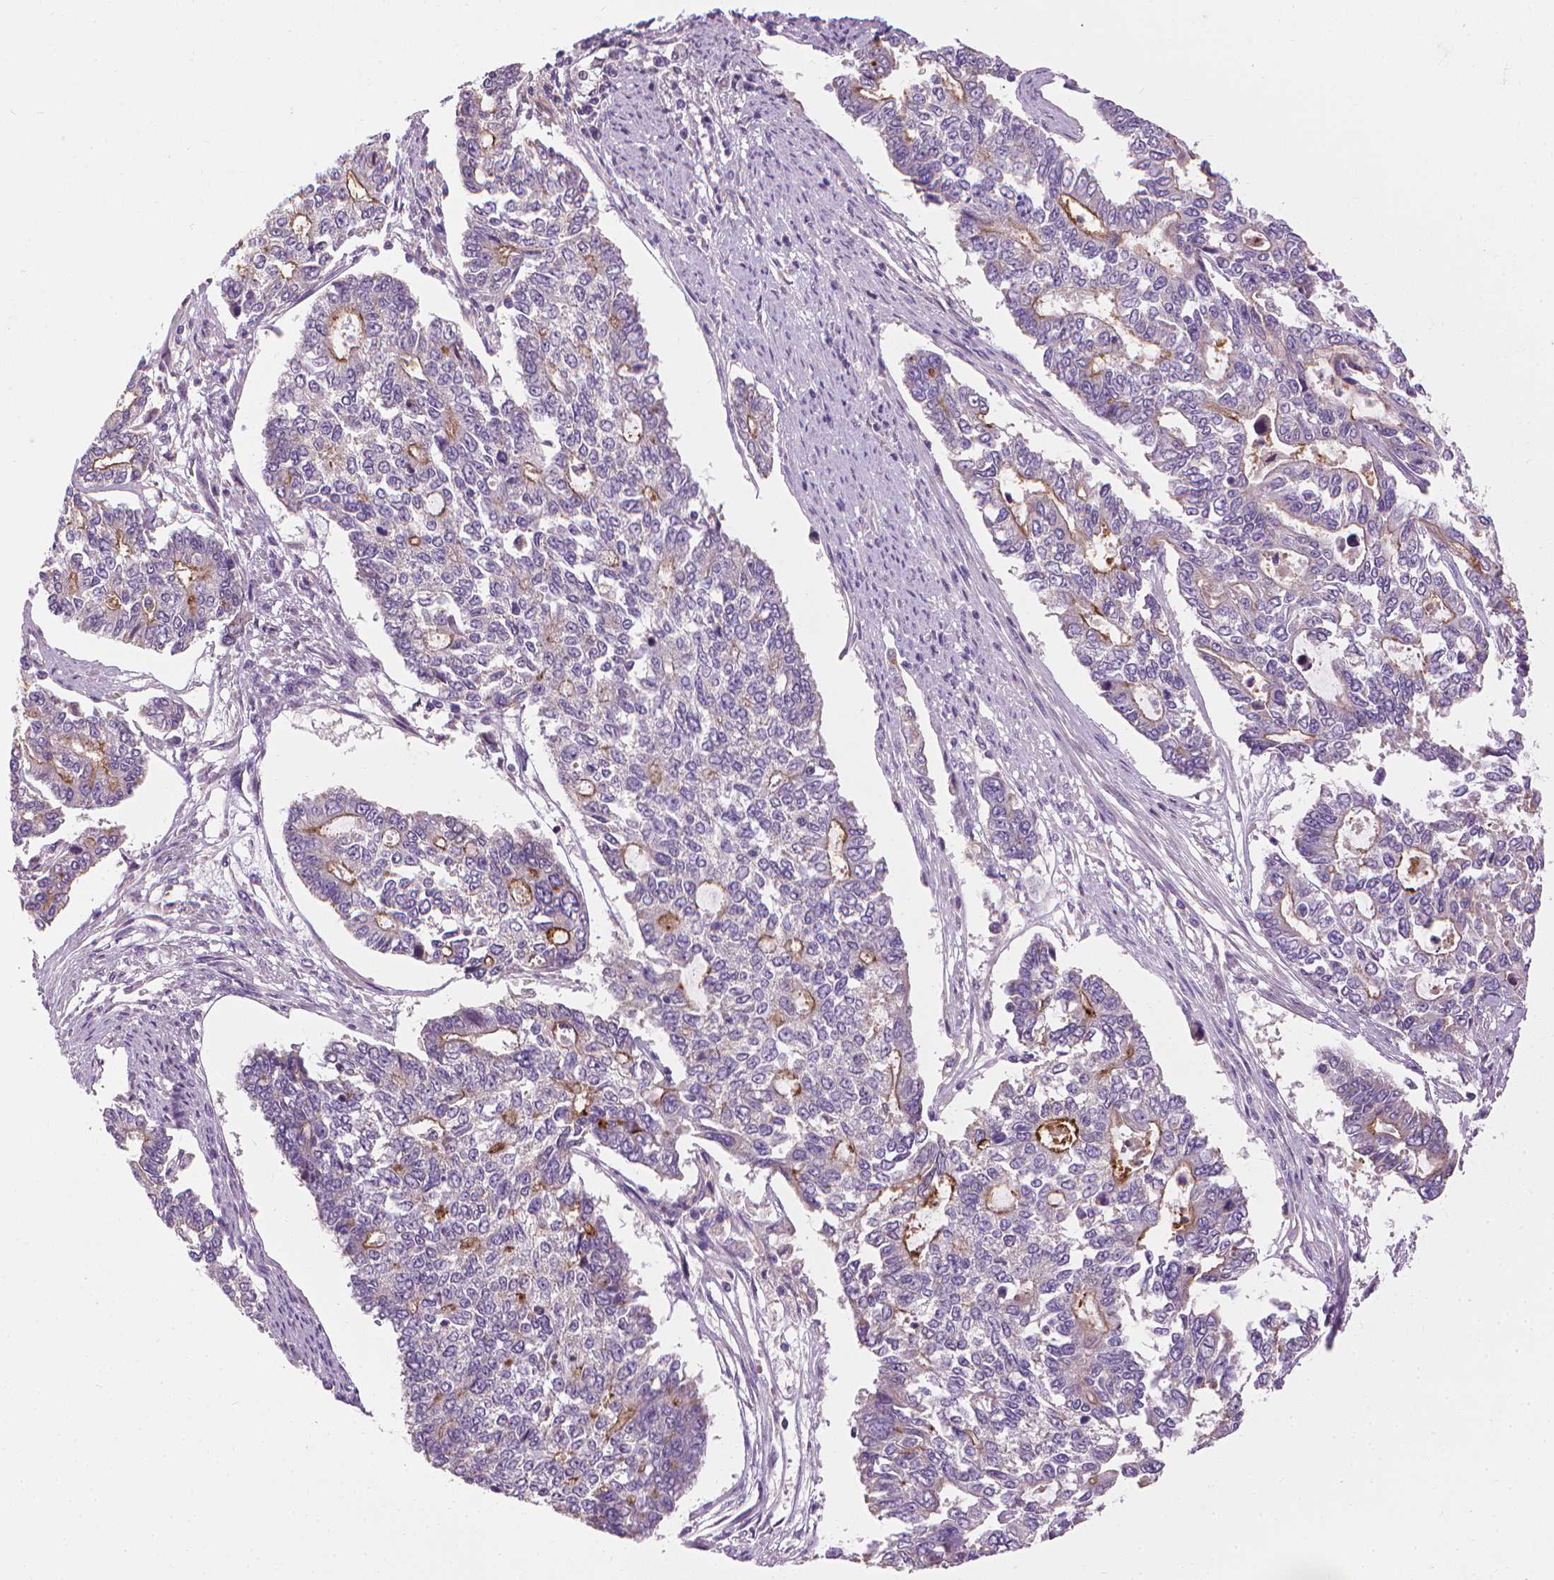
{"staining": {"intensity": "moderate", "quantity": "<25%", "location": "cytoplasmic/membranous"}, "tissue": "endometrial cancer", "cell_type": "Tumor cells", "image_type": "cancer", "snomed": [{"axis": "morphology", "description": "Adenocarcinoma, NOS"}, {"axis": "topography", "description": "Uterus"}], "caption": "Tumor cells reveal low levels of moderate cytoplasmic/membranous positivity in about <25% of cells in human endometrial adenocarcinoma. (DAB IHC, brown staining for protein, blue staining for nuclei).", "gene": "RIIAD1", "patient": {"sex": "female", "age": 59}}